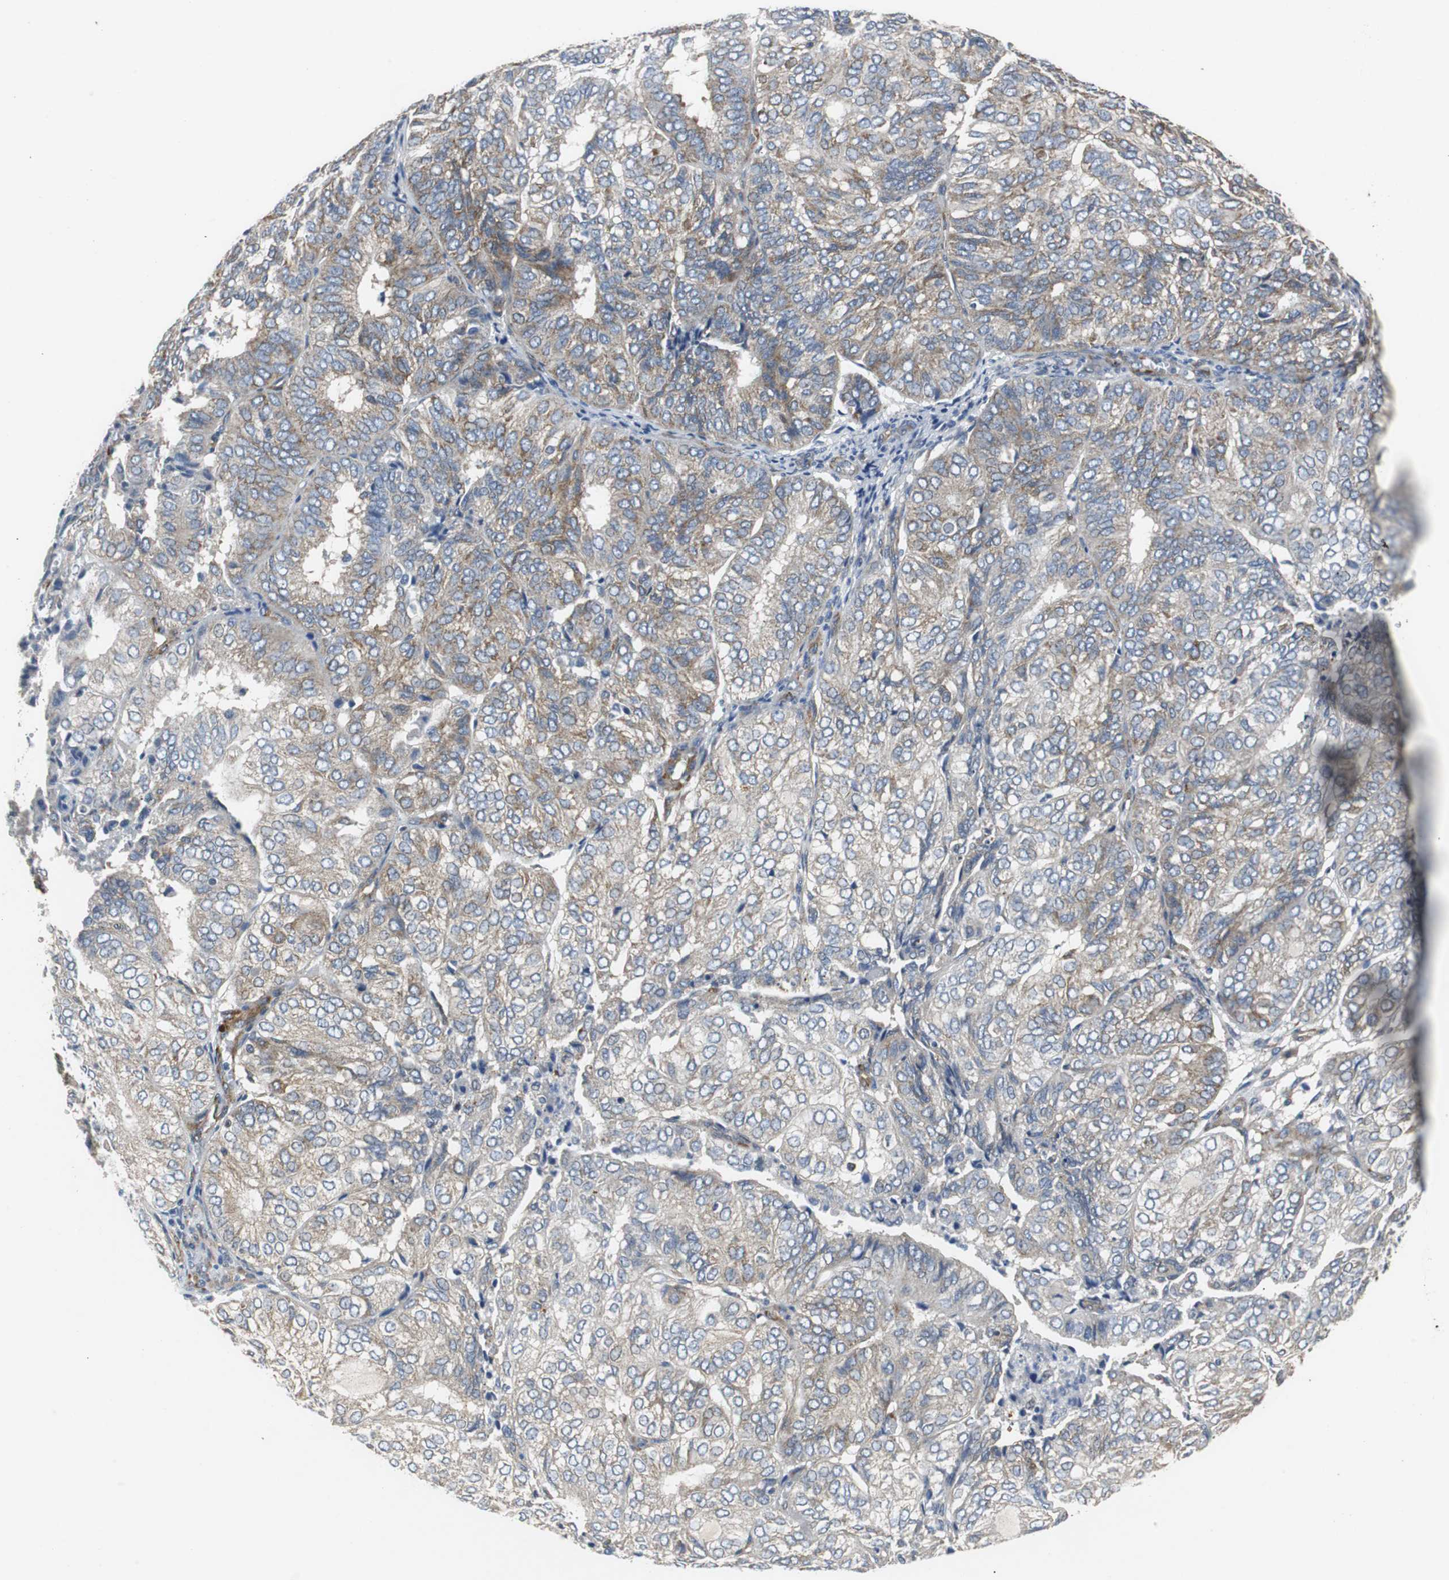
{"staining": {"intensity": "weak", "quantity": ">75%", "location": "cytoplasmic/membranous"}, "tissue": "endometrial cancer", "cell_type": "Tumor cells", "image_type": "cancer", "snomed": [{"axis": "morphology", "description": "Adenocarcinoma, NOS"}, {"axis": "topography", "description": "Uterus"}], "caption": "A micrograph of endometrial cancer (adenocarcinoma) stained for a protein exhibits weak cytoplasmic/membranous brown staining in tumor cells.", "gene": "ISCU", "patient": {"sex": "female", "age": 60}}